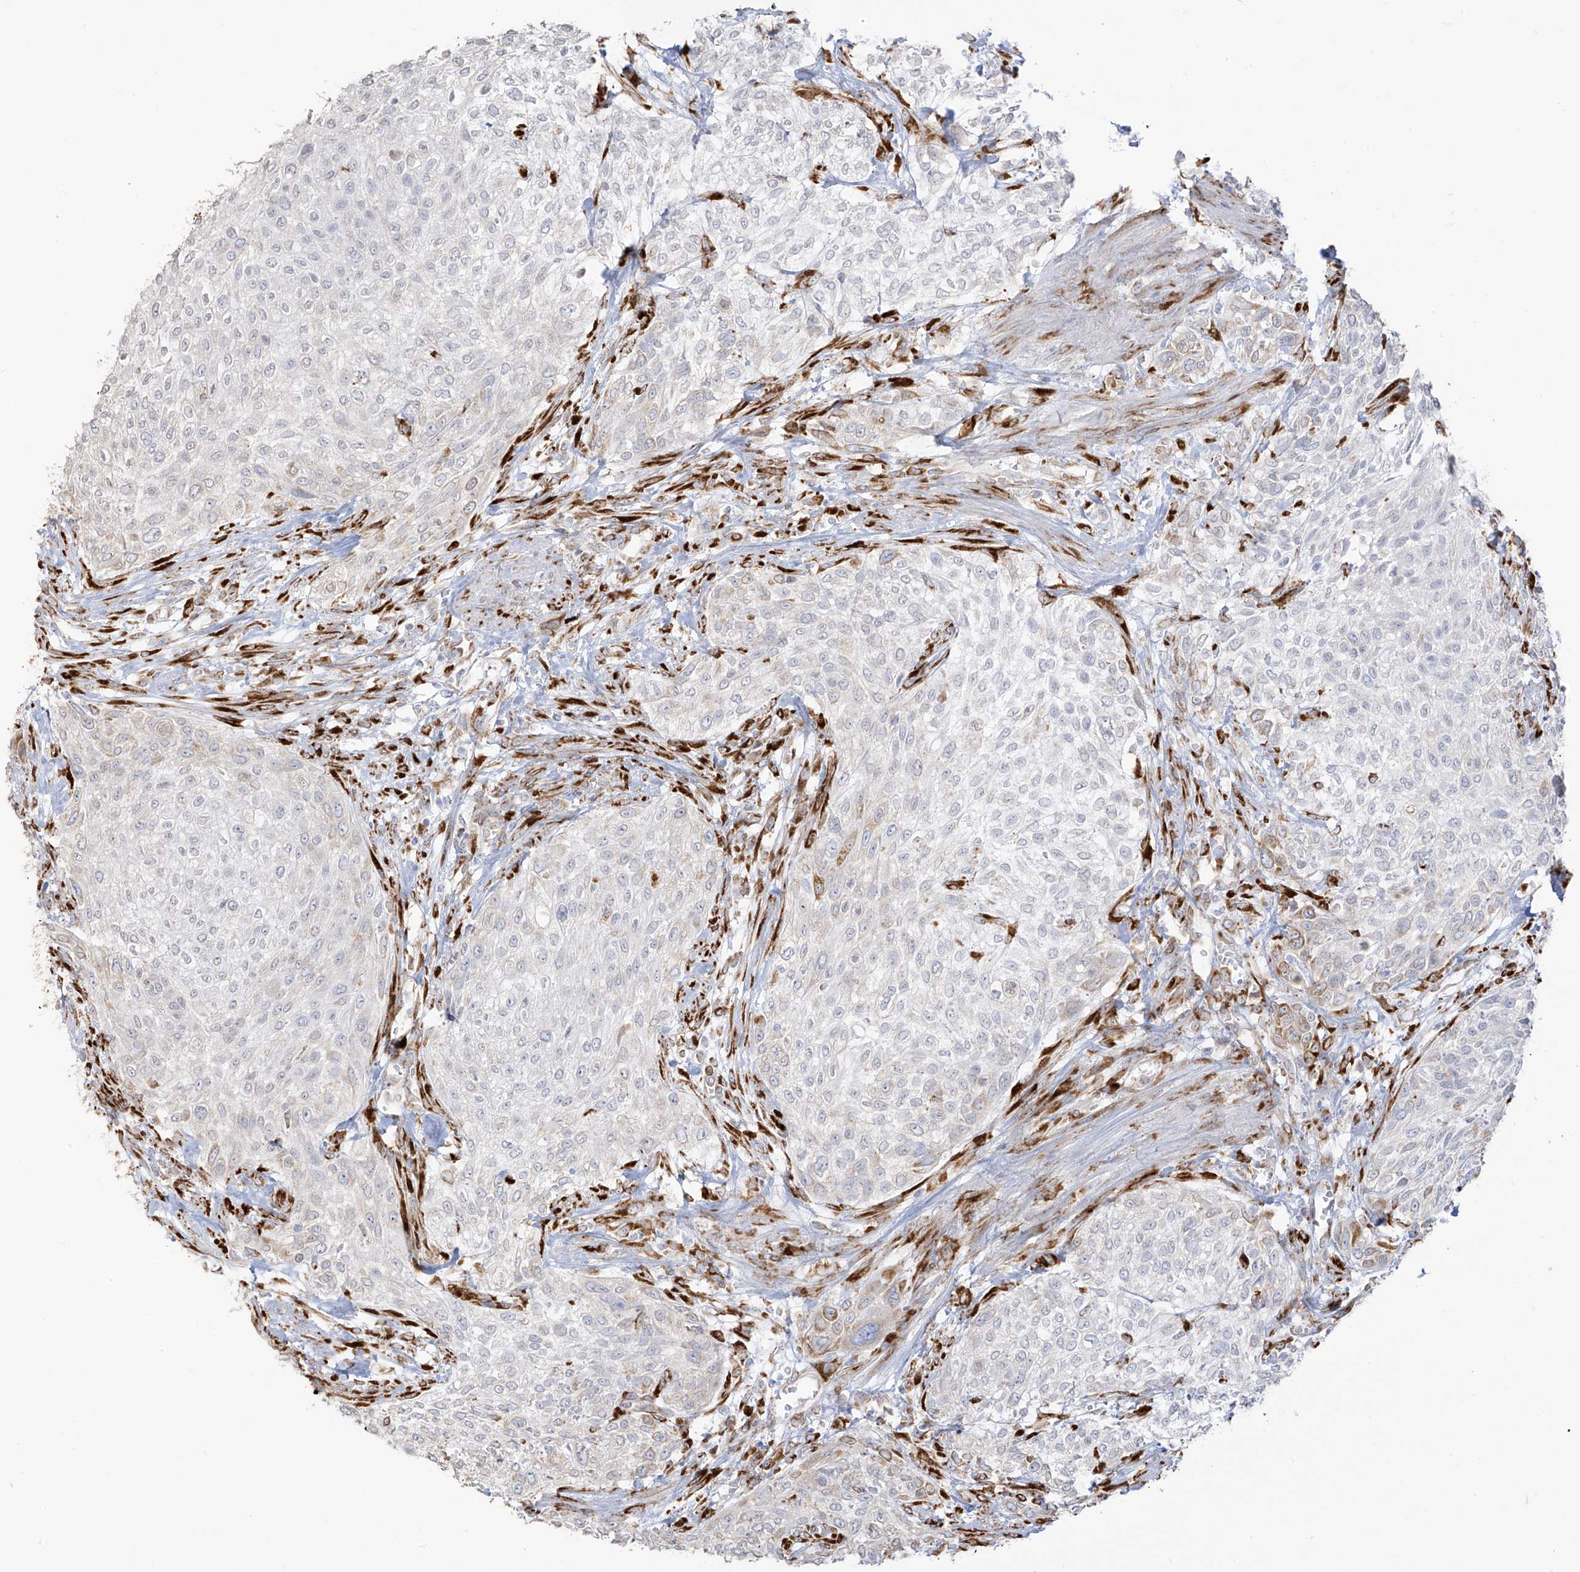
{"staining": {"intensity": "negative", "quantity": "none", "location": "none"}, "tissue": "urothelial cancer", "cell_type": "Tumor cells", "image_type": "cancer", "snomed": [{"axis": "morphology", "description": "Urothelial carcinoma, High grade"}, {"axis": "topography", "description": "Urinary bladder"}], "caption": "Immunohistochemistry (IHC) of urothelial cancer reveals no staining in tumor cells.", "gene": "LRRC59", "patient": {"sex": "male", "age": 35}}